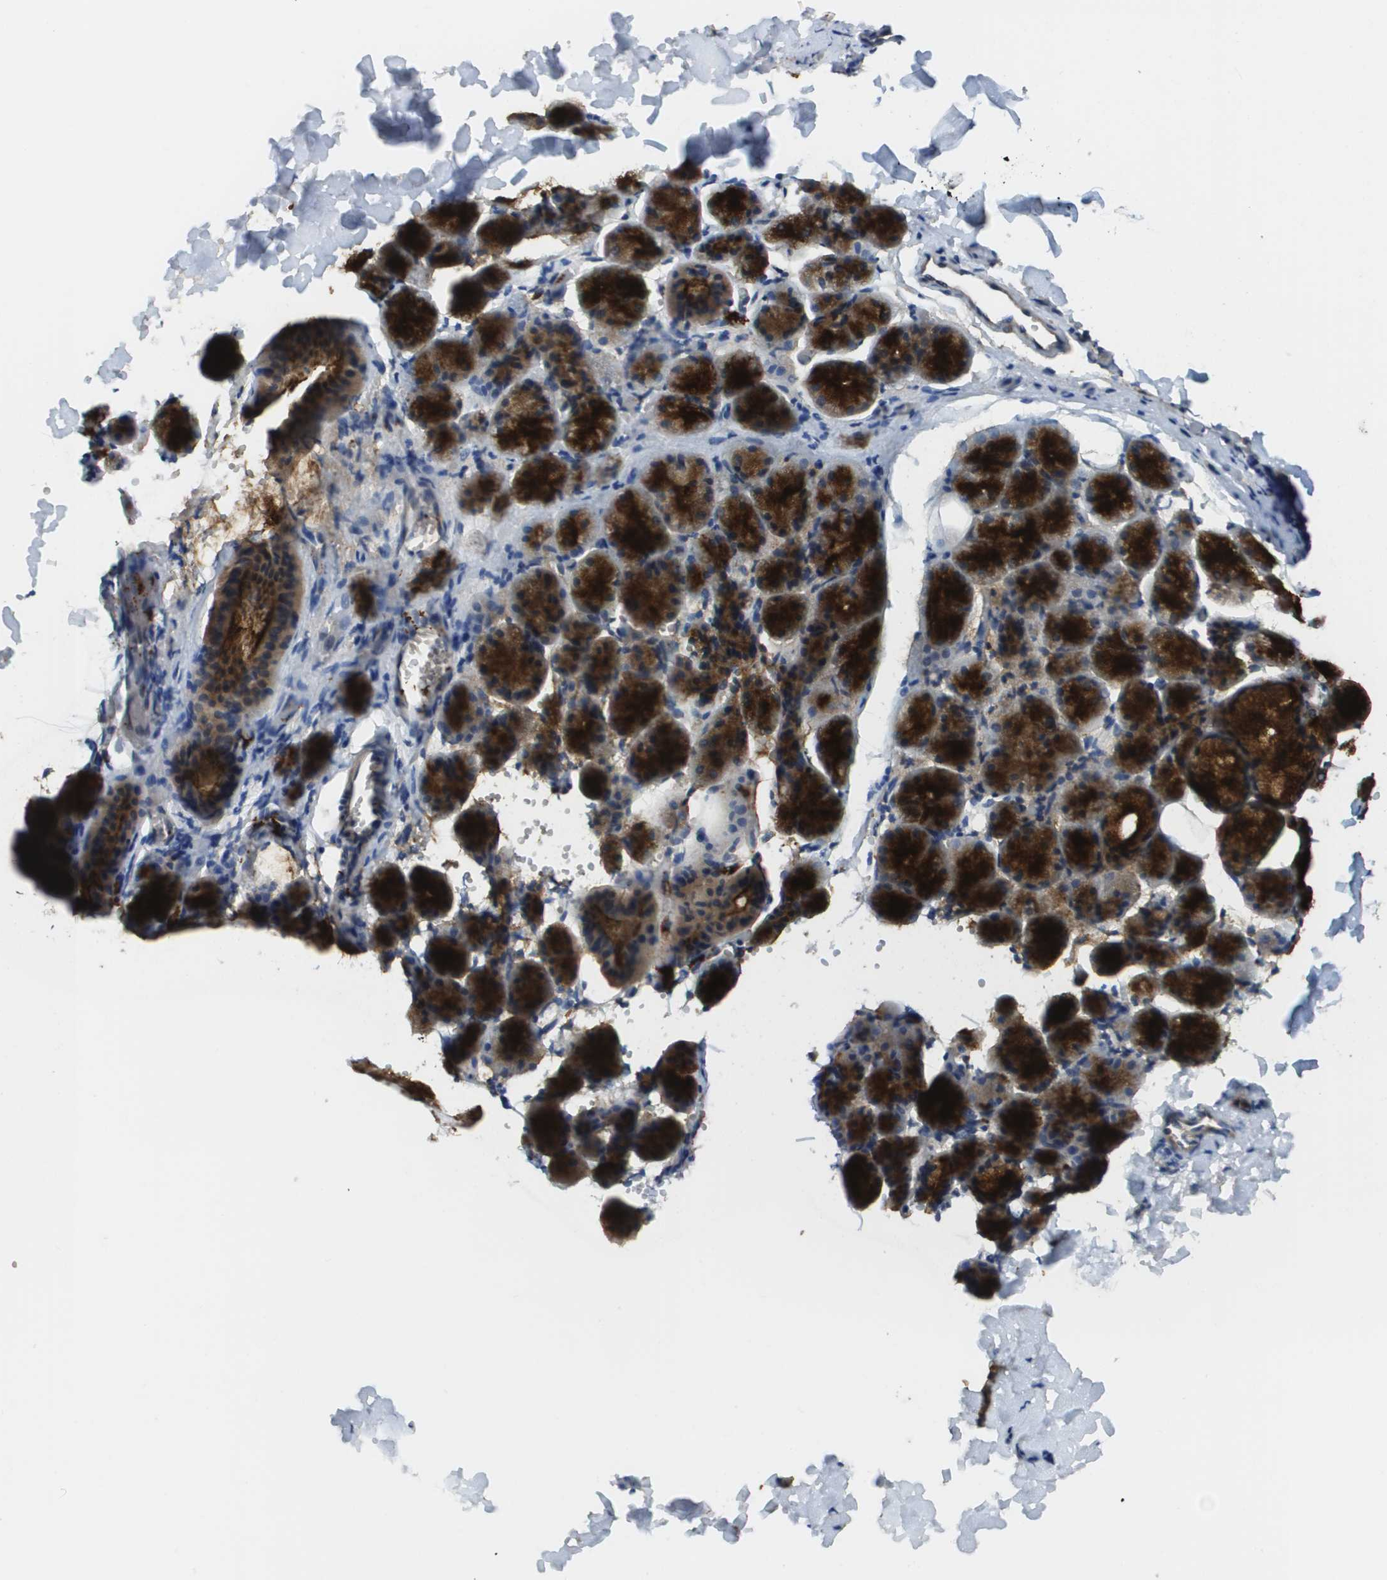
{"staining": {"intensity": "strong", "quantity": ">75%", "location": "cytoplasmic/membranous"}, "tissue": "salivary gland", "cell_type": "Glandular cells", "image_type": "normal", "snomed": [{"axis": "morphology", "description": "Normal tissue, NOS"}, {"axis": "topography", "description": "Salivary gland"}], "caption": "Brown immunohistochemical staining in benign salivary gland demonstrates strong cytoplasmic/membranous expression in approximately >75% of glandular cells. (DAB (3,3'-diaminobenzidine) = brown stain, brightfield microscopy at high magnification).", "gene": "RAB27B", "patient": {"sex": "female", "age": 24}}